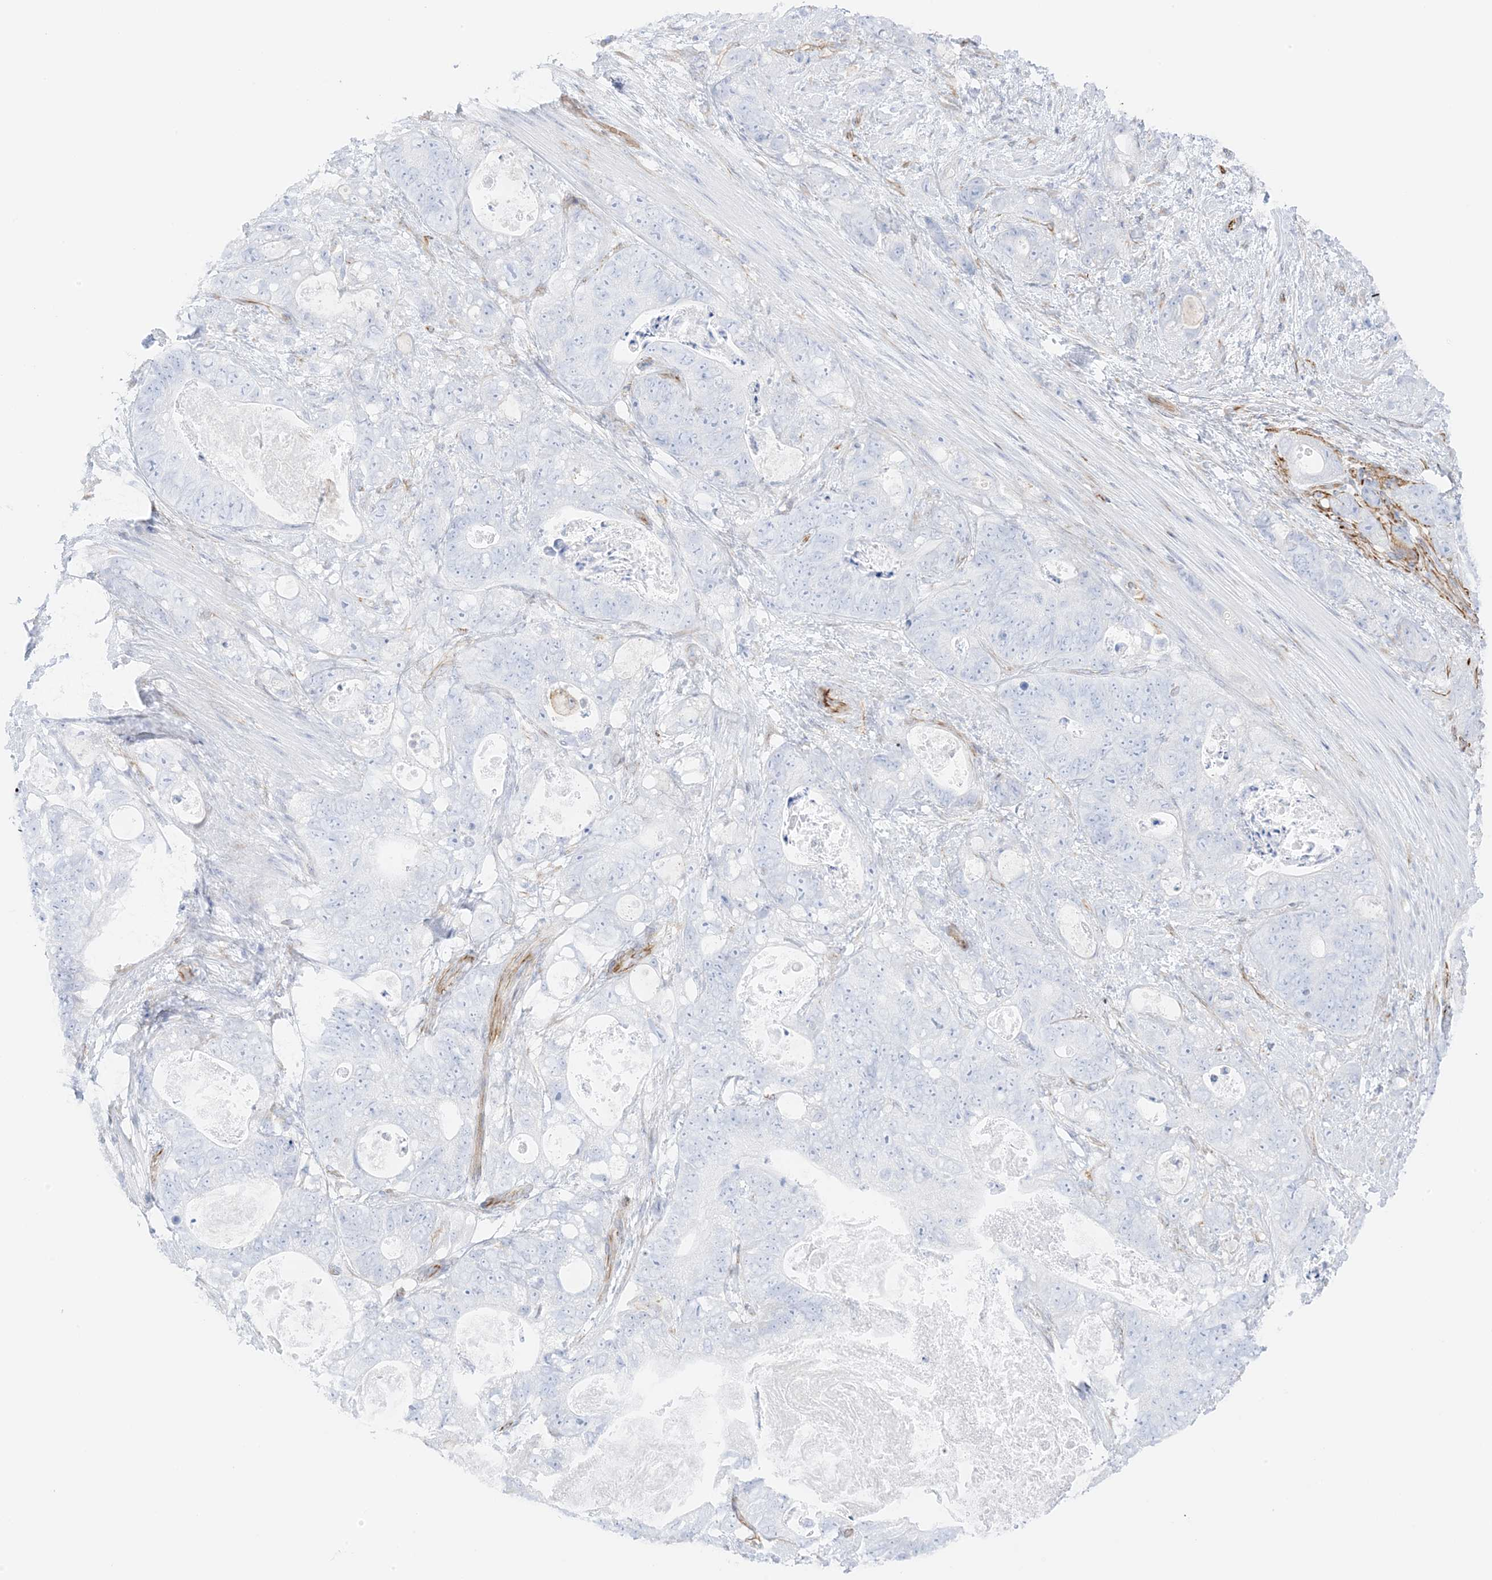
{"staining": {"intensity": "negative", "quantity": "none", "location": "none"}, "tissue": "stomach cancer", "cell_type": "Tumor cells", "image_type": "cancer", "snomed": [{"axis": "morphology", "description": "Normal tissue, NOS"}, {"axis": "morphology", "description": "Adenocarcinoma, NOS"}, {"axis": "topography", "description": "Stomach"}], "caption": "An image of human stomach cancer (adenocarcinoma) is negative for staining in tumor cells.", "gene": "PID1", "patient": {"sex": "female", "age": 89}}